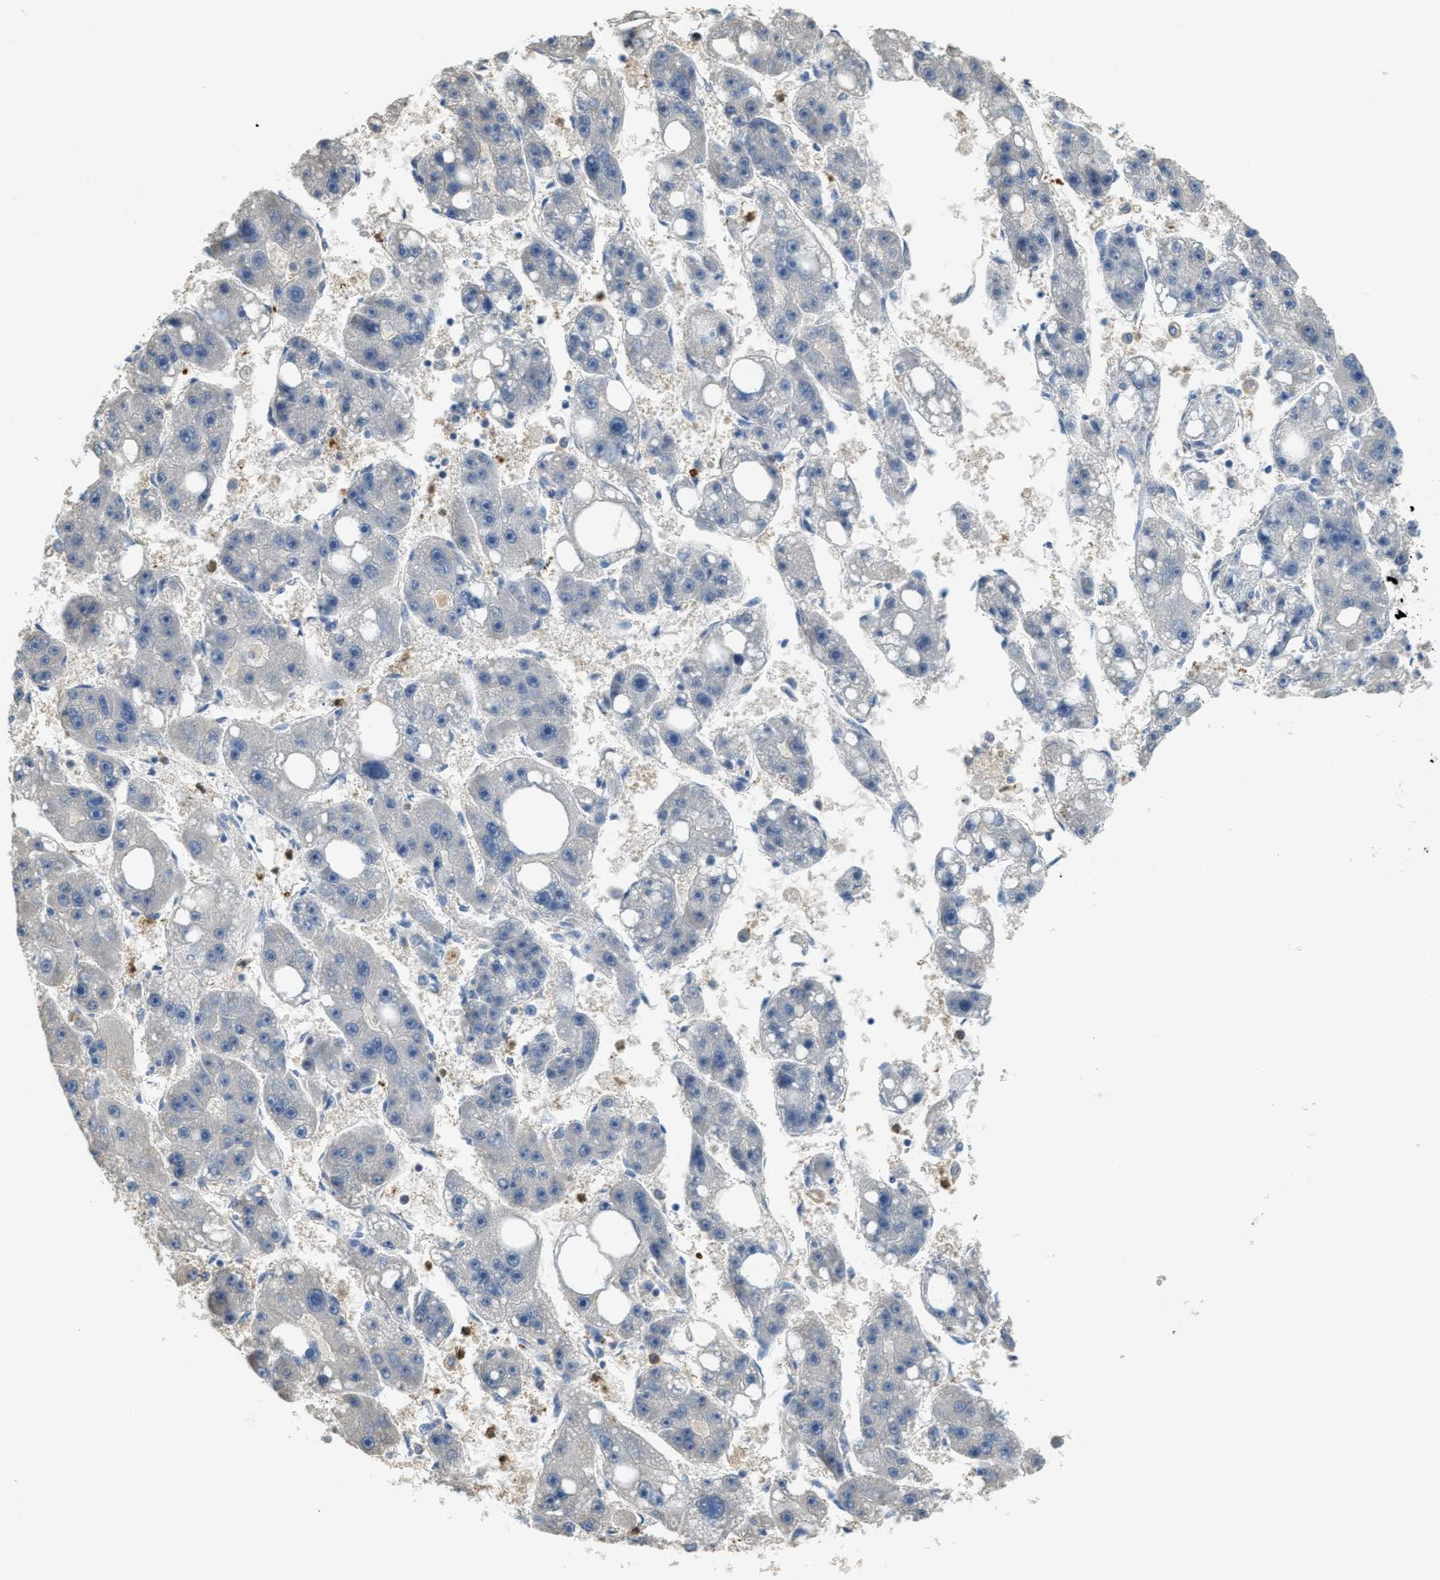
{"staining": {"intensity": "negative", "quantity": "none", "location": "none"}, "tissue": "liver cancer", "cell_type": "Tumor cells", "image_type": "cancer", "snomed": [{"axis": "morphology", "description": "Carcinoma, Hepatocellular, NOS"}, {"axis": "topography", "description": "Liver"}], "caption": "Tumor cells are negative for brown protein staining in liver cancer.", "gene": "SERPINB1", "patient": {"sex": "female", "age": 61}}